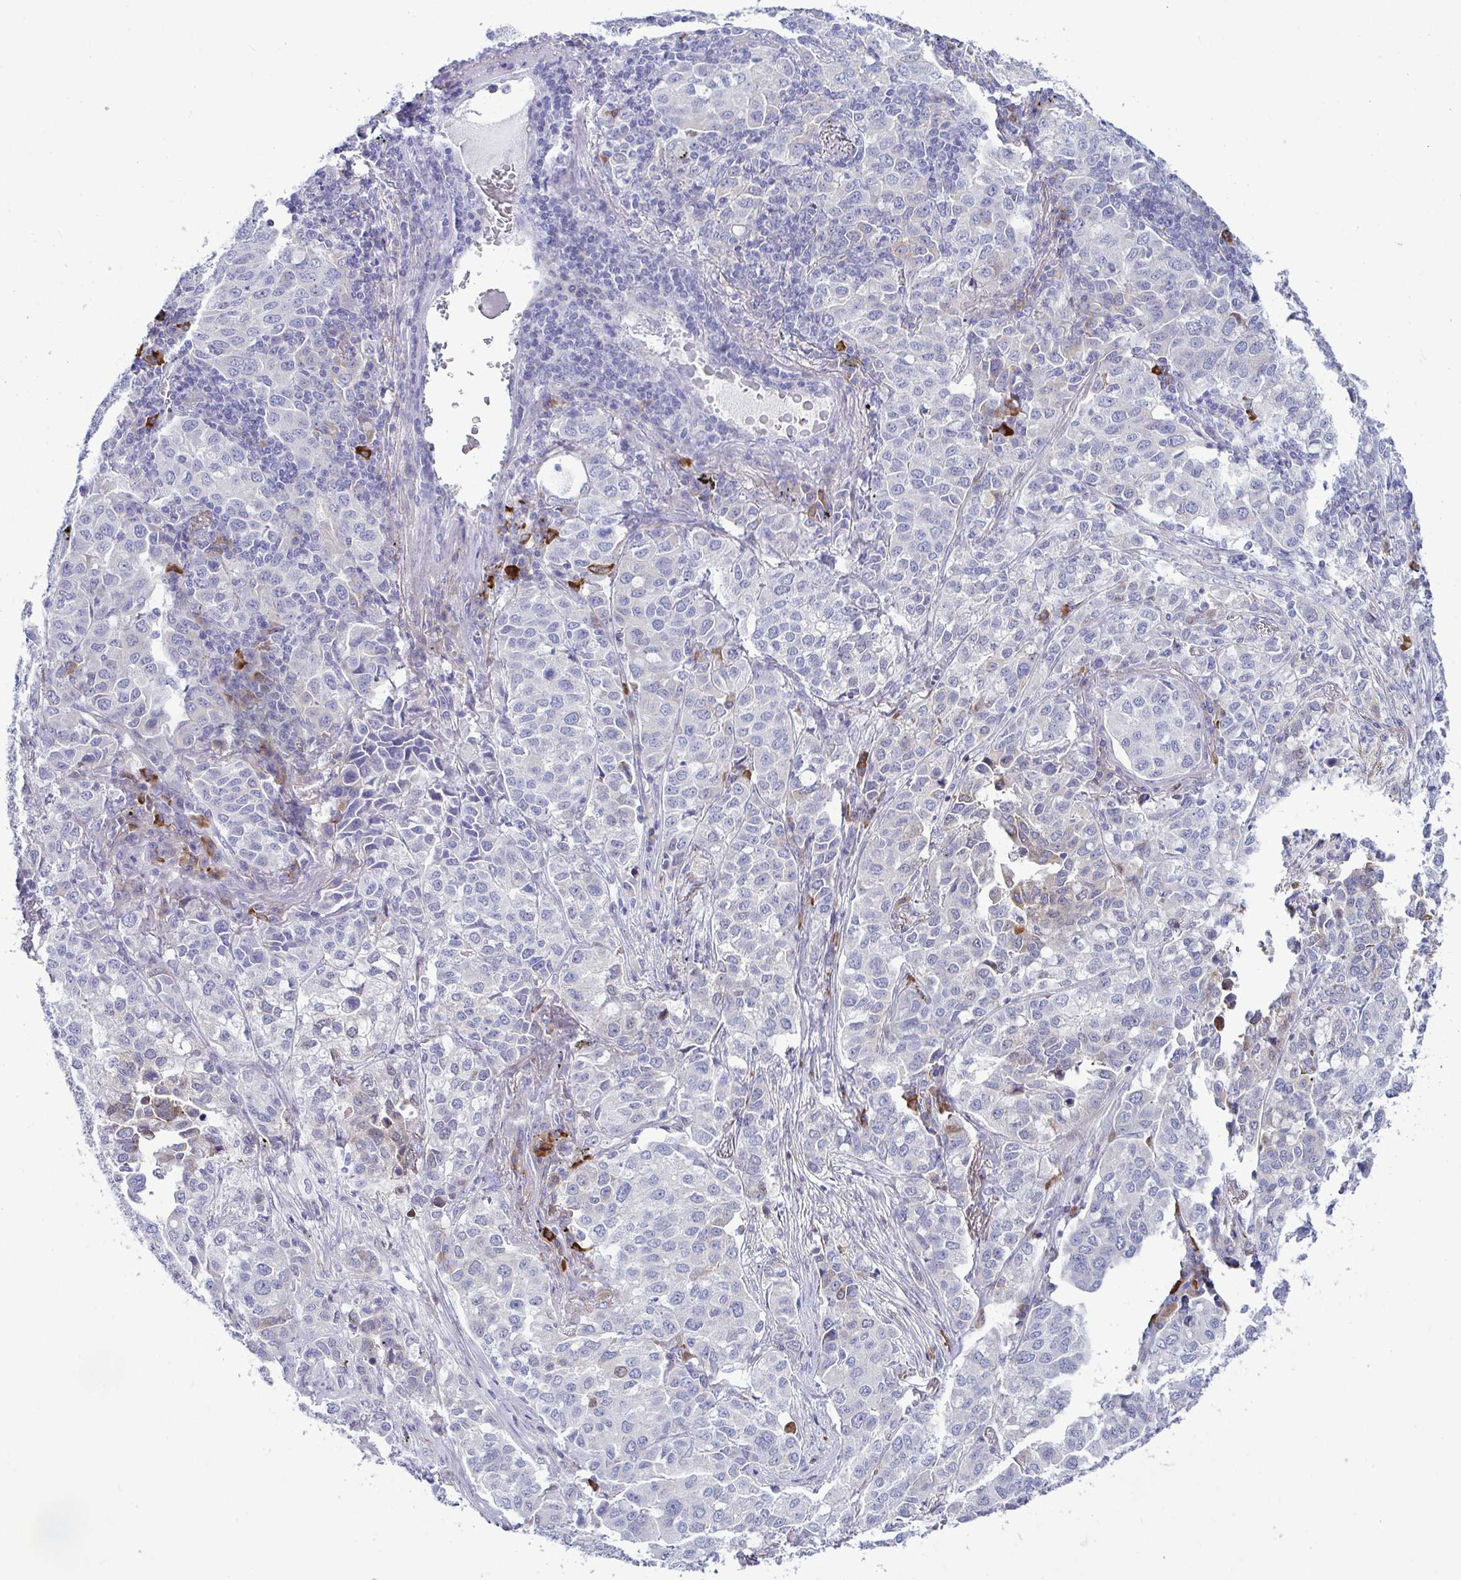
{"staining": {"intensity": "negative", "quantity": "none", "location": "none"}, "tissue": "lung cancer", "cell_type": "Tumor cells", "image_type": "cancer", "snomed": [{"axis": "morphology", "description": "Adenocarcinoma, NOS"}, {"axis": "morphology", "description": "Adenocarcinoma, metastatic, NOS"}, {"axis": "topography", "description": "Lymph node"}, {"axis": "topography", "description": "Lung"}], "caption": "A micrograph of human adenocarcinoma (lung) is negative for staining in tumor cells. The staining is performed using DAB (3,3'-diaminobenzidine) brown chromogen with nuclei counter-stained in using hematoxylin.", "gene": "TFPI2", "patient": {"sex": "female", "age": 65}}